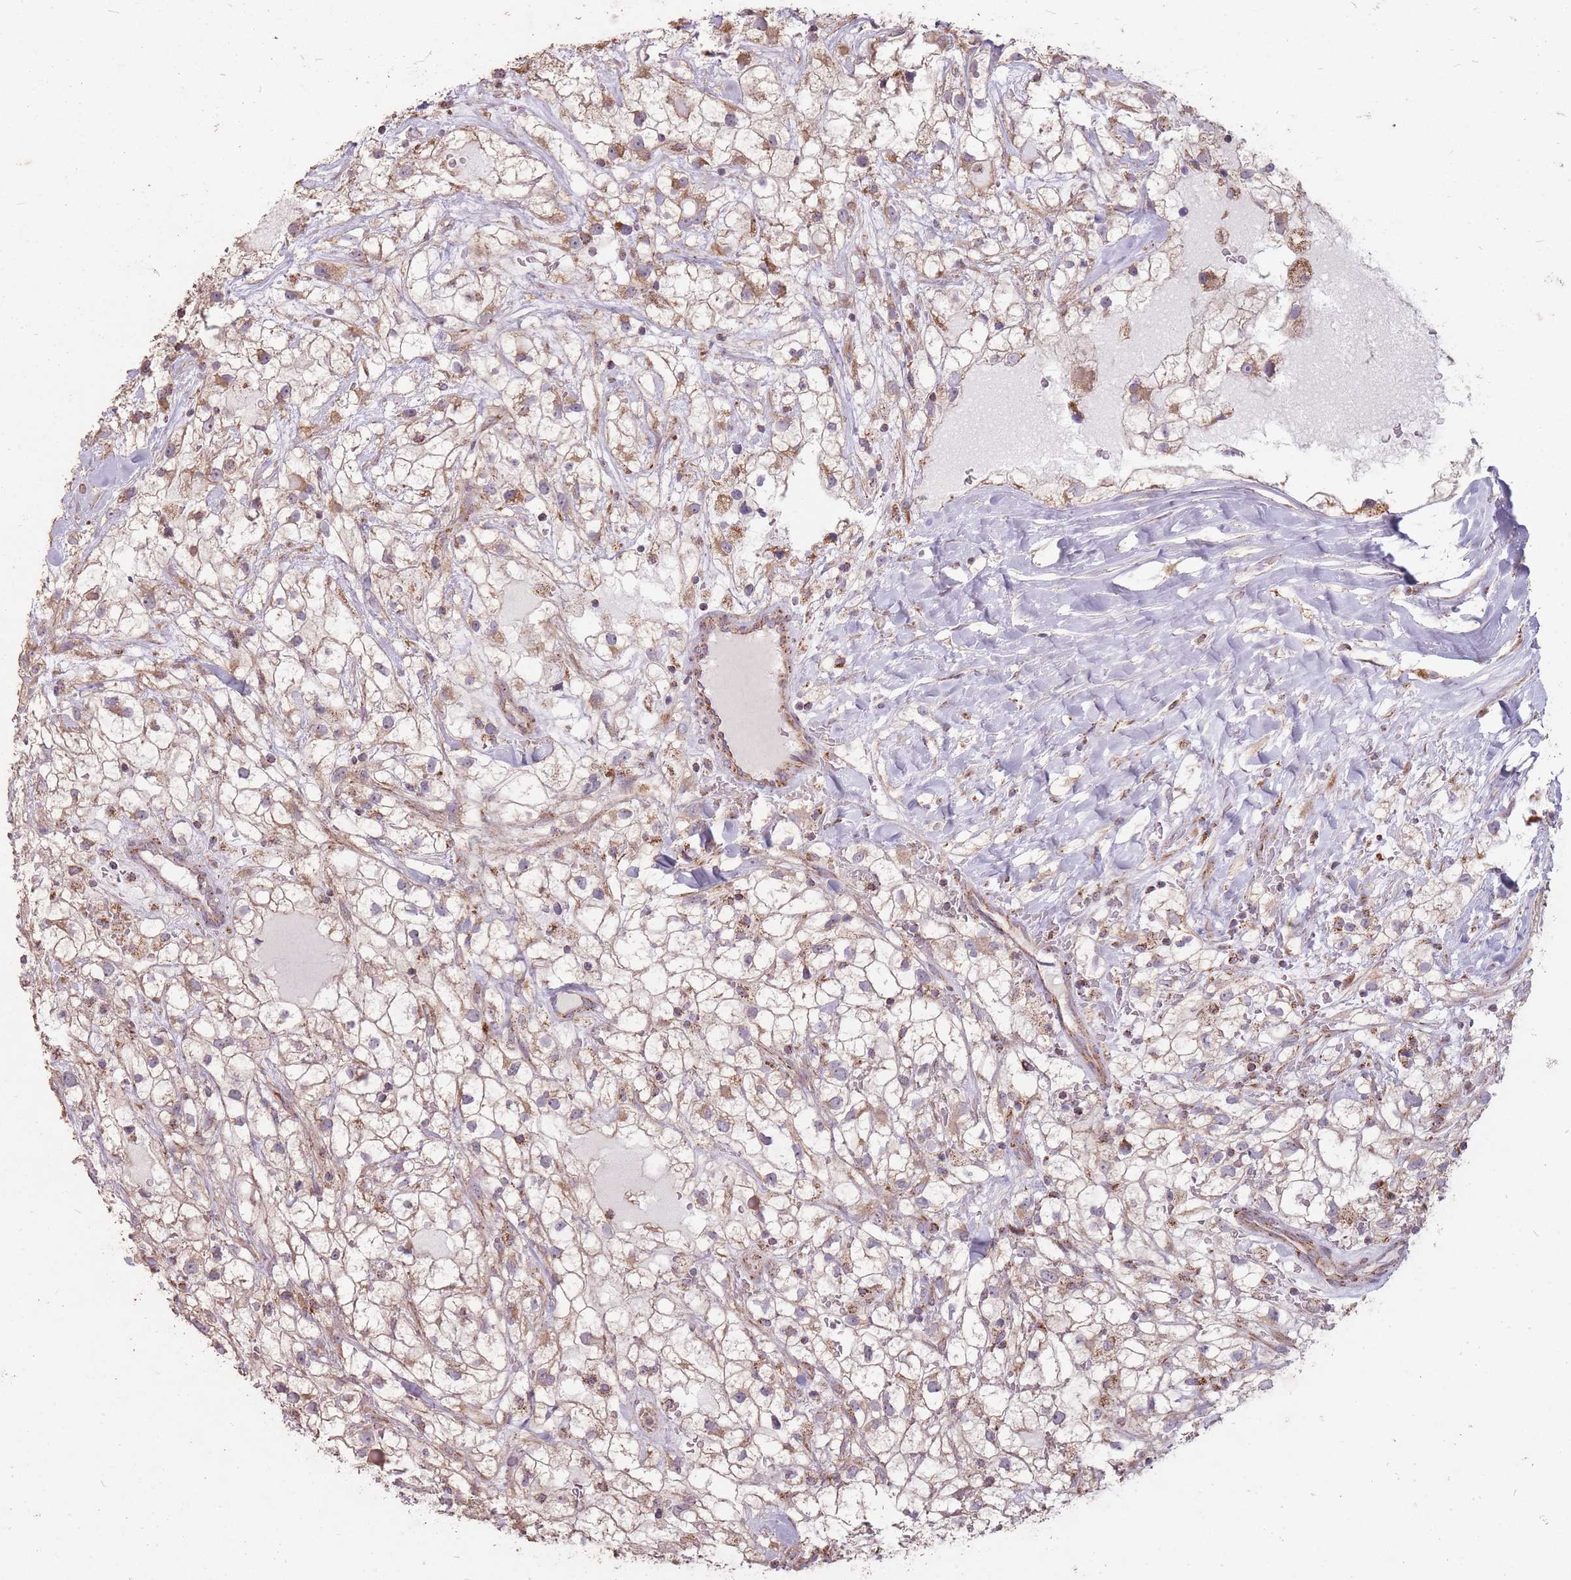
{"staining": {"intensity": "moderate", "quantity": "<25%", "location": "cytoplasmic/membranous"}, "tissue": "renal cancer", "cell_type": "Tumor cells", "image_type": "cancer", "snomed": [{"axis": "morphology", "description": "Adenocarcinoma, NOS"}, {"axis": "topography", "description": "Kidney"}], "caption": "The immunohistochemical stain shows moderate cytoplasmic/membranous positivity in tumor cells of renal cancer (adenocarcinoma) tissue.", "gene": "CNOT8", "patient": {"sex": "male", "age": 59}}